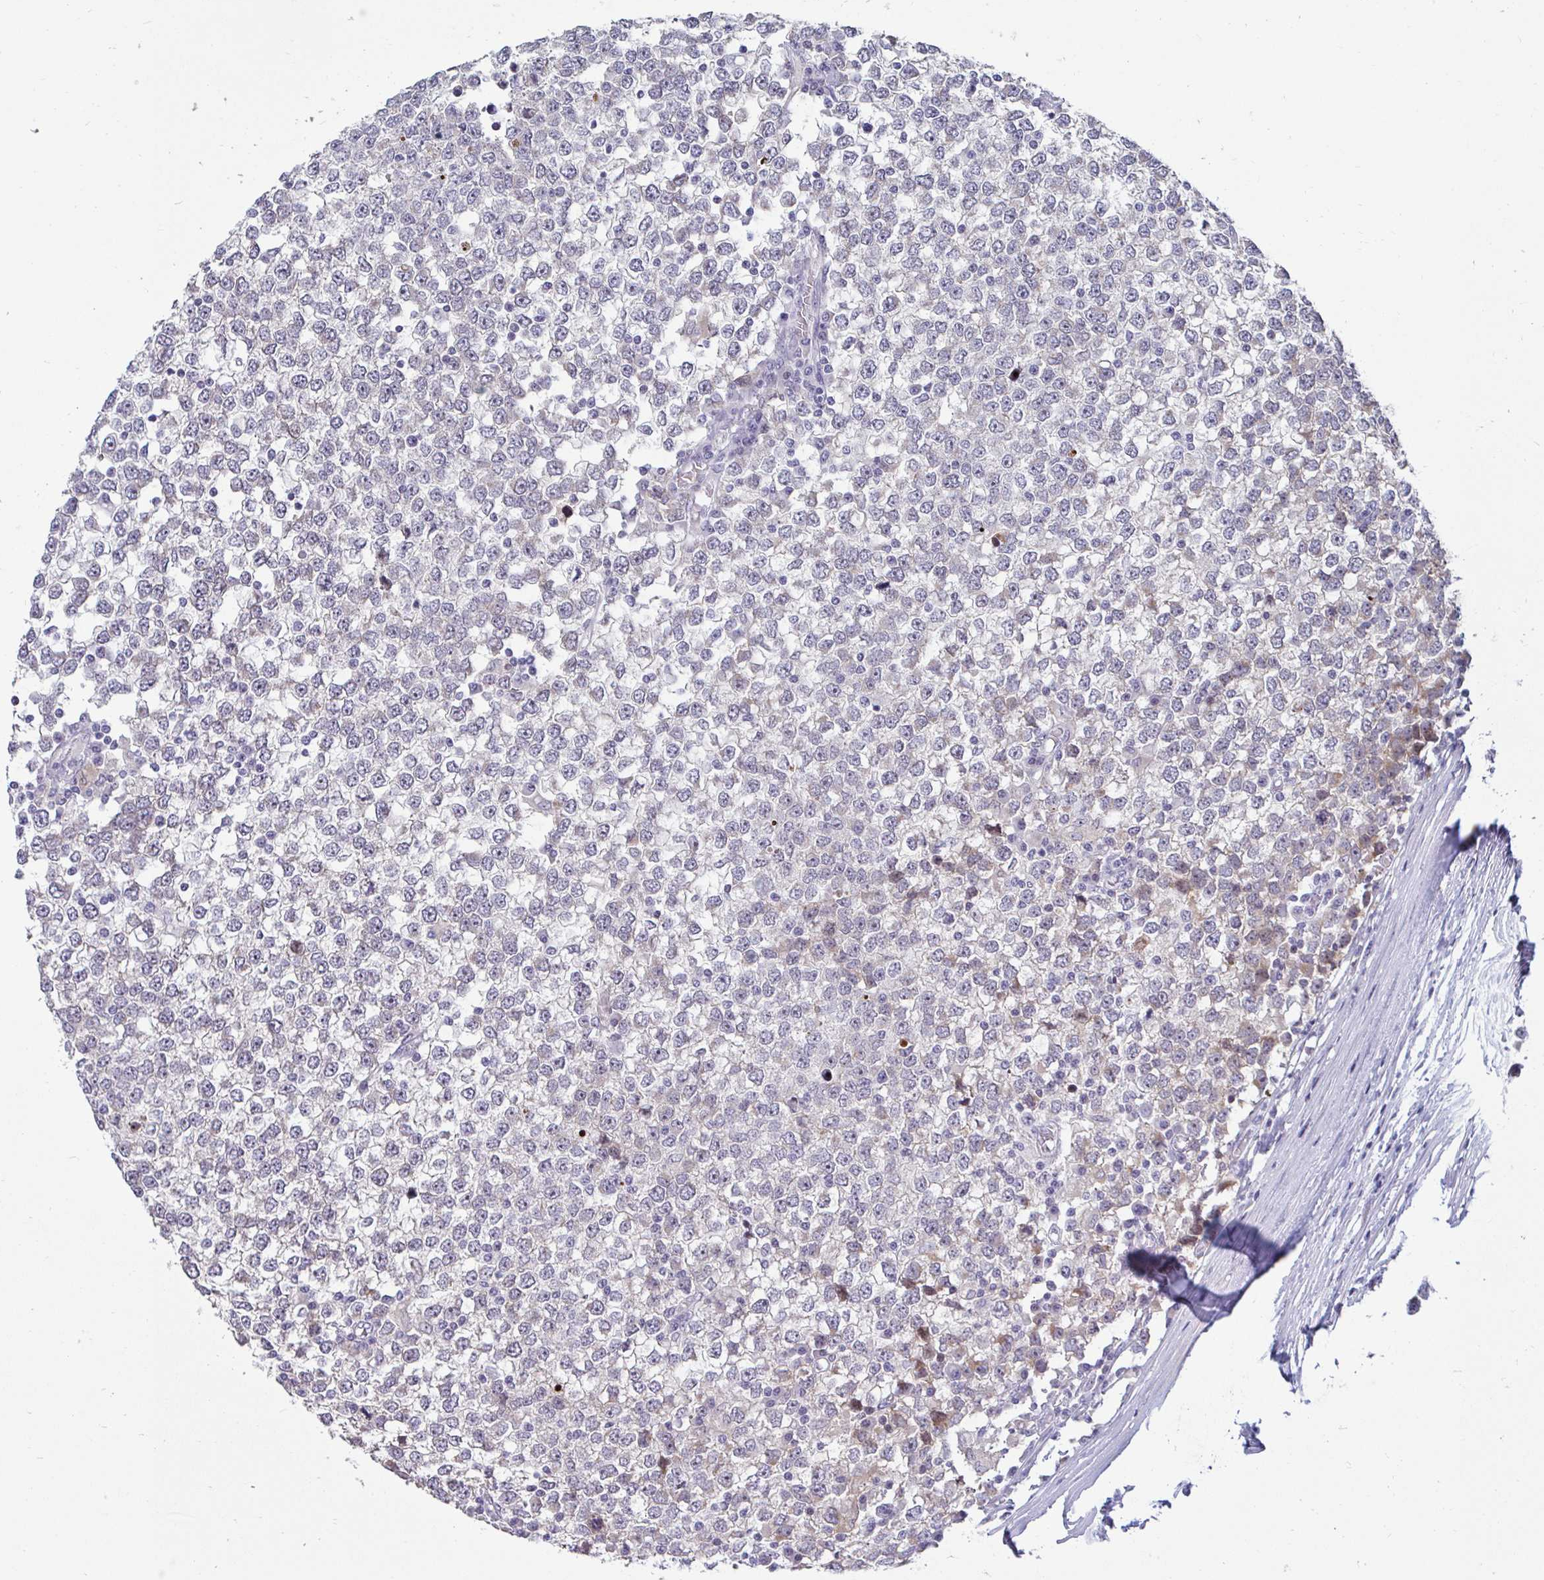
{"staining": {"intensity": "negative", "quantity": "none", "location": "none"}, "tissue": "testis cancer", "cell_type": "Tumor cells", "image_type": "cancer", "snomed": [{"axis": "morphology", "description": "Seminoma, NOS"}, {"axis": "topography", "description": "Testis"}], "caption": "A histopathology image of human testis cancer (seminoma) is negative for staining in tumor cells. Brightfield microscopy of IHC stained with DAB (brown) and hematoxylin (blue), captured at high magnification.", "gene": "GSTM1", "patient": {"sex": "male", "age": 65}}